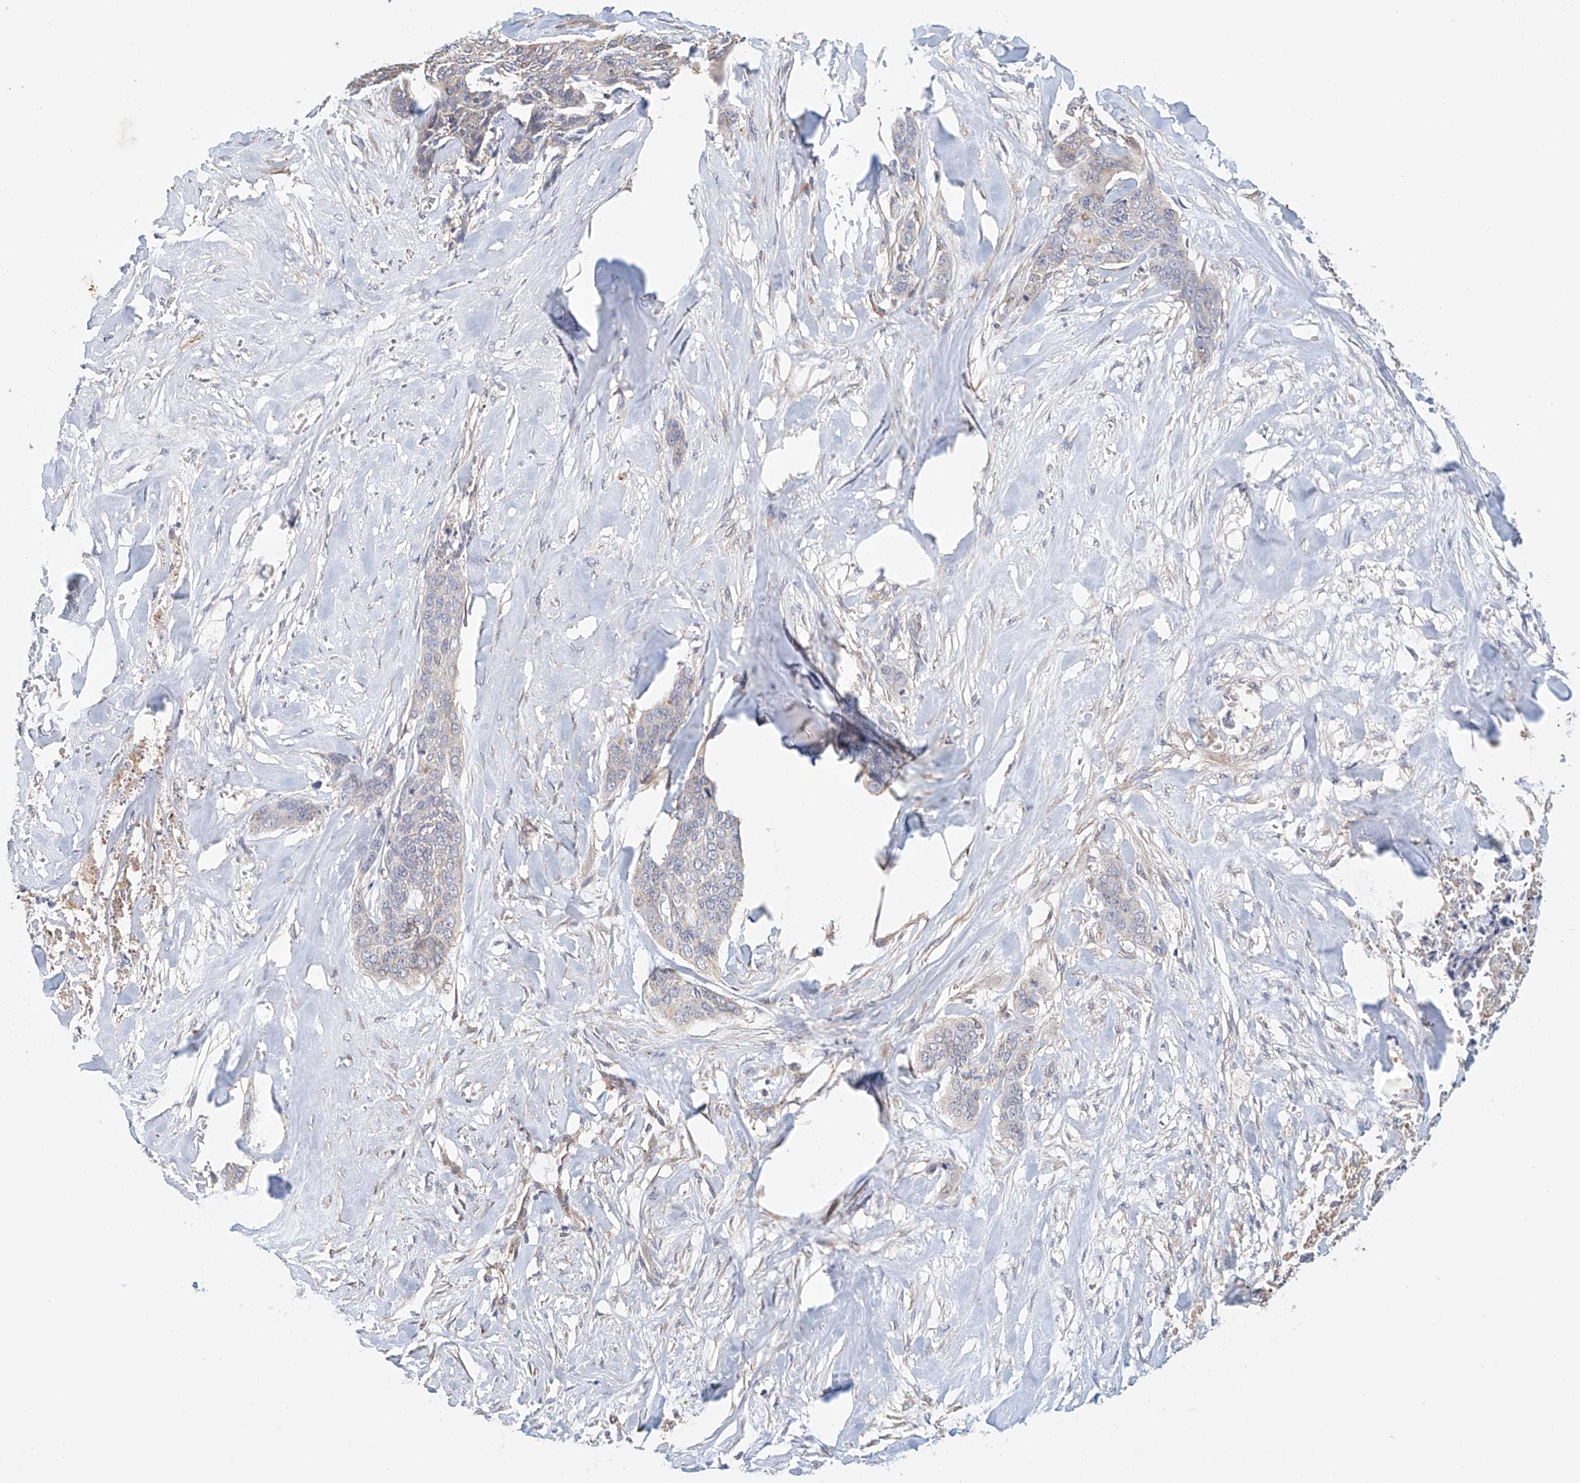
{"staining": {"intensity": "negative", "quantity": "none", "location": "none"}, "tissue": "skin cancer", "cell_type": "Tumor cells", "image_type": "cancer", "snomed": [{"axis": "morphology", "description": "Basal cell carcinoma"}, {"axis": "topography", "description": "Skin"}], "caption": "An immunohistochemistry micrograph of basal cell carcinoma (skin) is shown. There is no staining in tumor cells of basal cell carcinoma (skin).", "gene": "HGSNAT", "patient": {"sex": "female", "age": 64}}